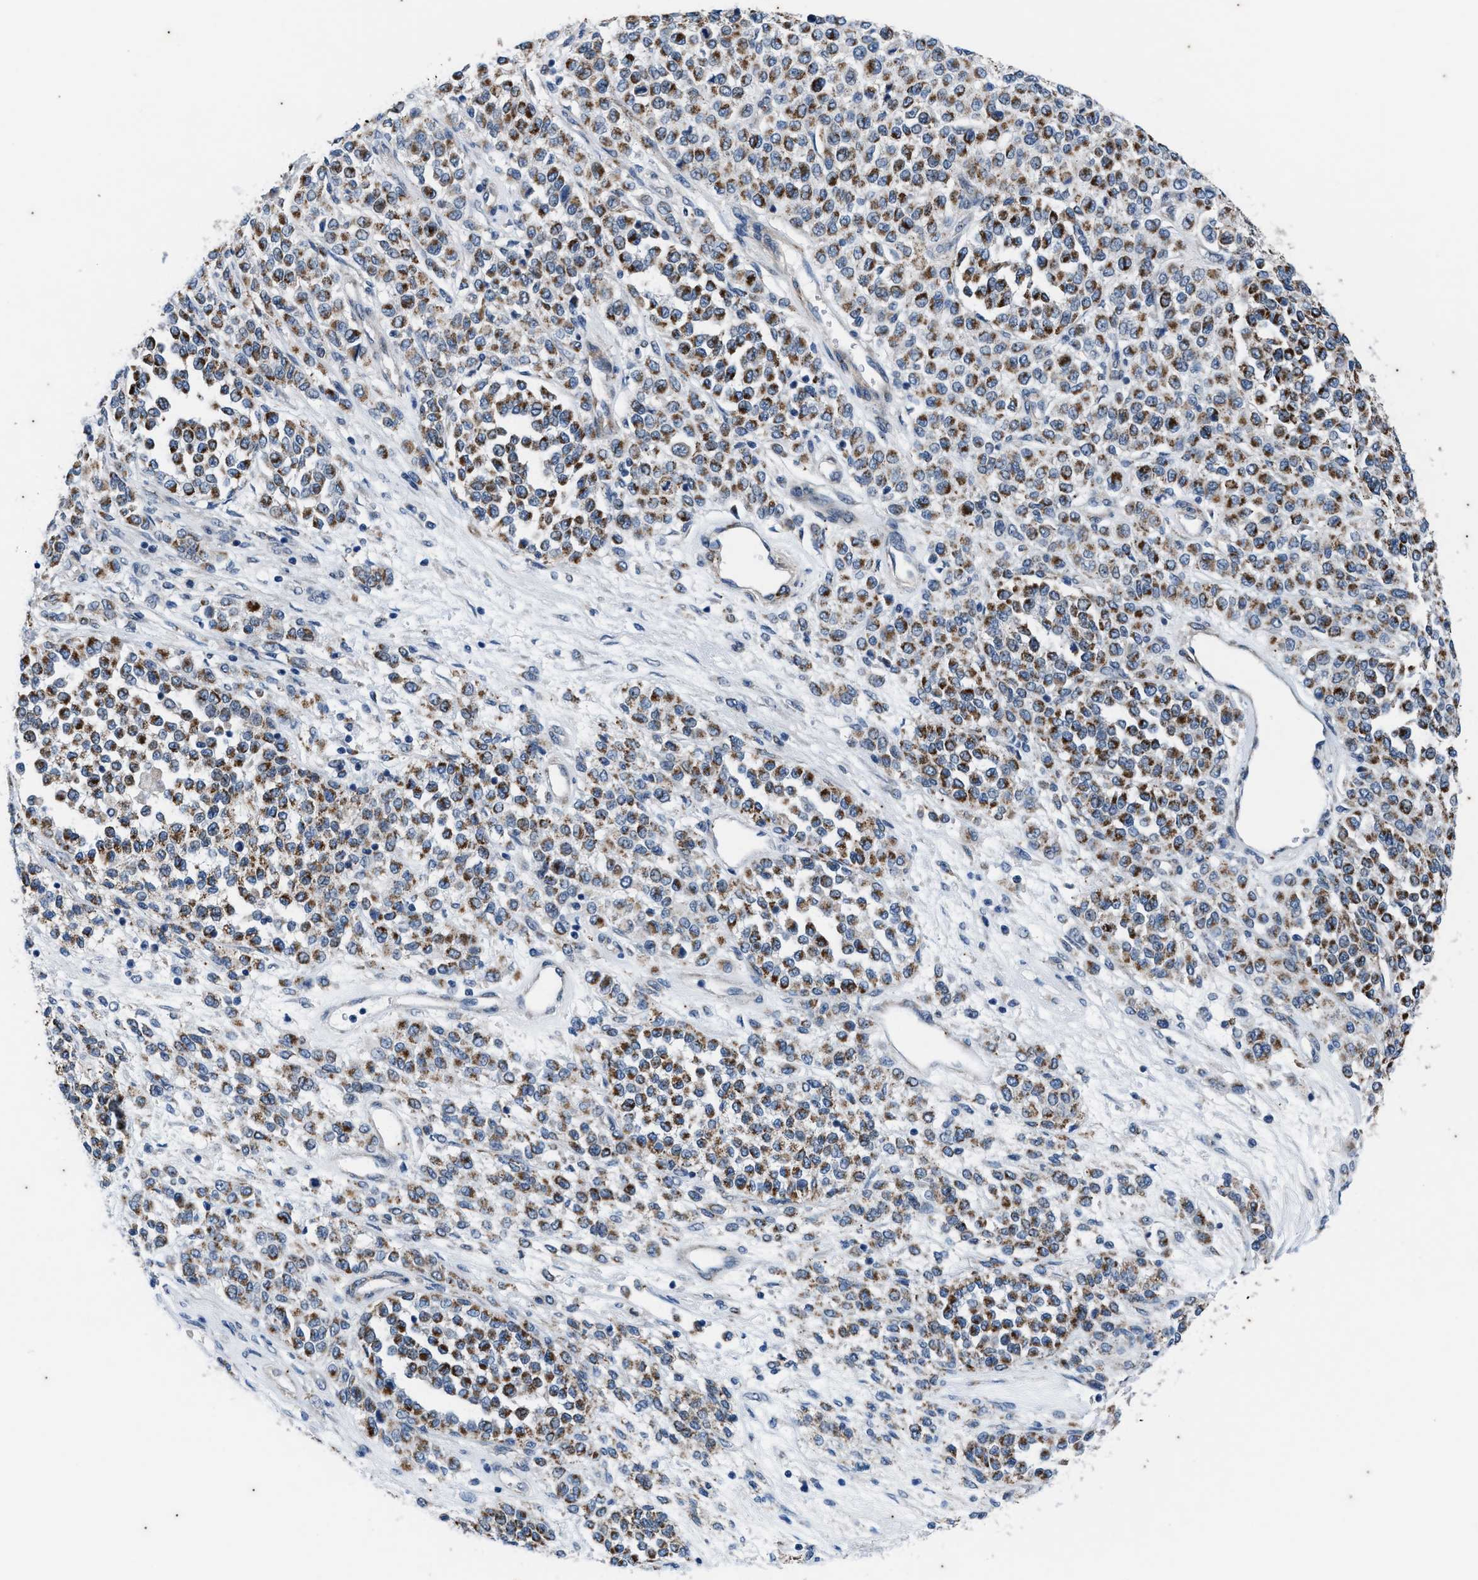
{"staining": {"intensity": "moderate", "quantity": ">75%", "location": "cytoplasmic/membranous"}, "tissue": "melanoma", "cell_type": "Tumor cells", "image_type": "cancer", "snomed": [{"axis": "morphology", "description": "Malignant melanoma, Metastatic site"}, {"axis": "topography", "description": "Pancreas"}], "caption": "There is medium levels of moderate cytoplasmic/membranous expression in tumor cells of melanoma, as demonstrated by immunohistochemical staining (brown color).", "gene": "KIF24", "patient": {"sex": "female", "age": 30}}